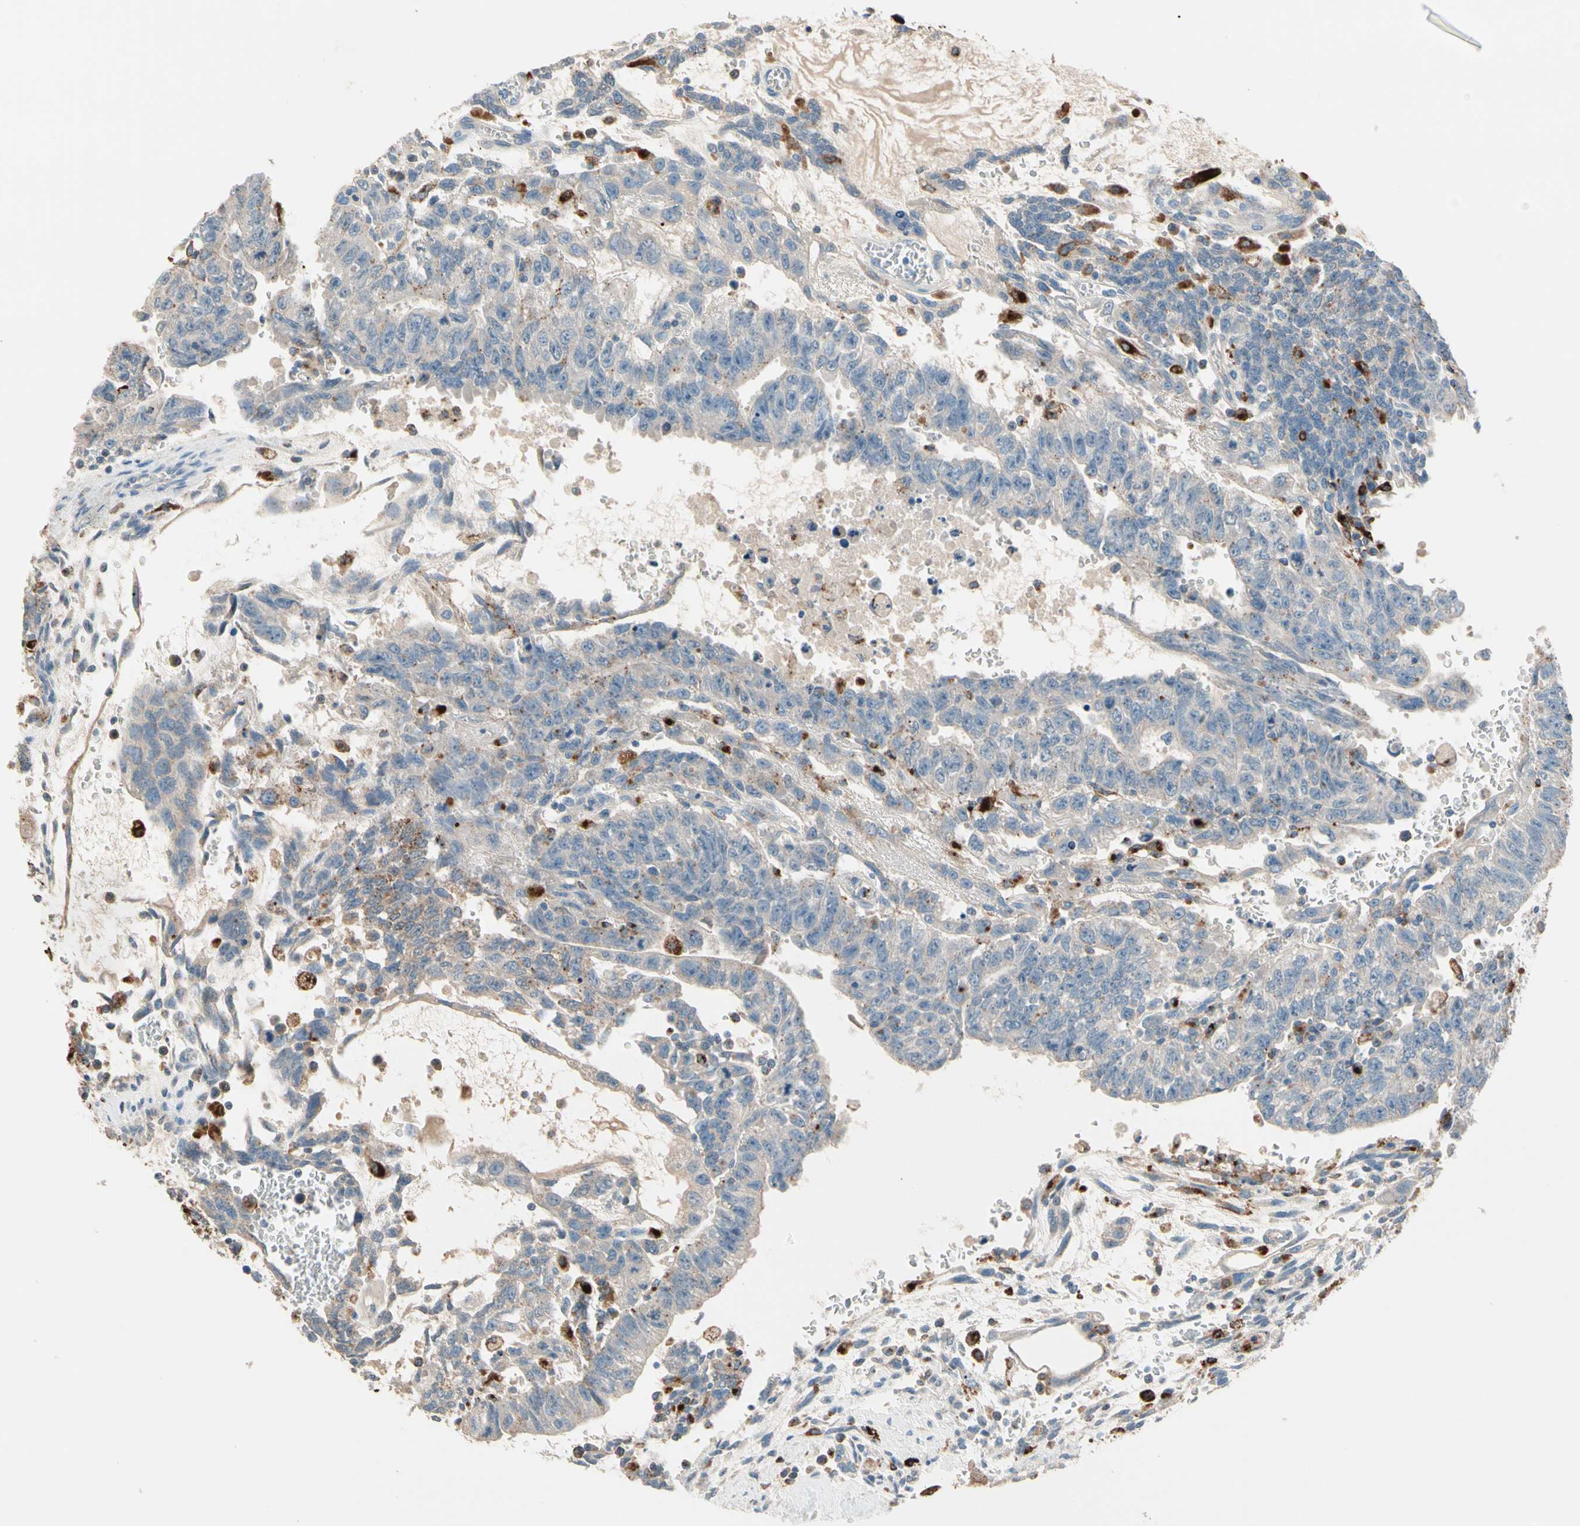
{"staining": {"intensity": "moderate", "quantity": "<25%", "location": "cytoplasmic/membranous"}, "tissue": "testis cancer", "cell_type": "Tumor cells", "image_type": "cancer", "snomed": [{"axis": "morphology", "description": "Seminoma, NOS"}, {"axis": "morphology", "description": "Carcinoma, Embryonal, NOS"}, {"axis": "topography", "description": "Testis"}], "caption": "Moderate cytoplasmic/membranous protein positivity is appreciated in about <25% of tumor cells in testis cancer (embryonal carcinoma). The protein is stained brown, and the nuclei are stained in blue (DAB (3,3'-diaminobenzidine) IHC with brightfield microscopy, high magnification).", "gene": "GM2A", "patient": {"sex": "male", "age": 52}}